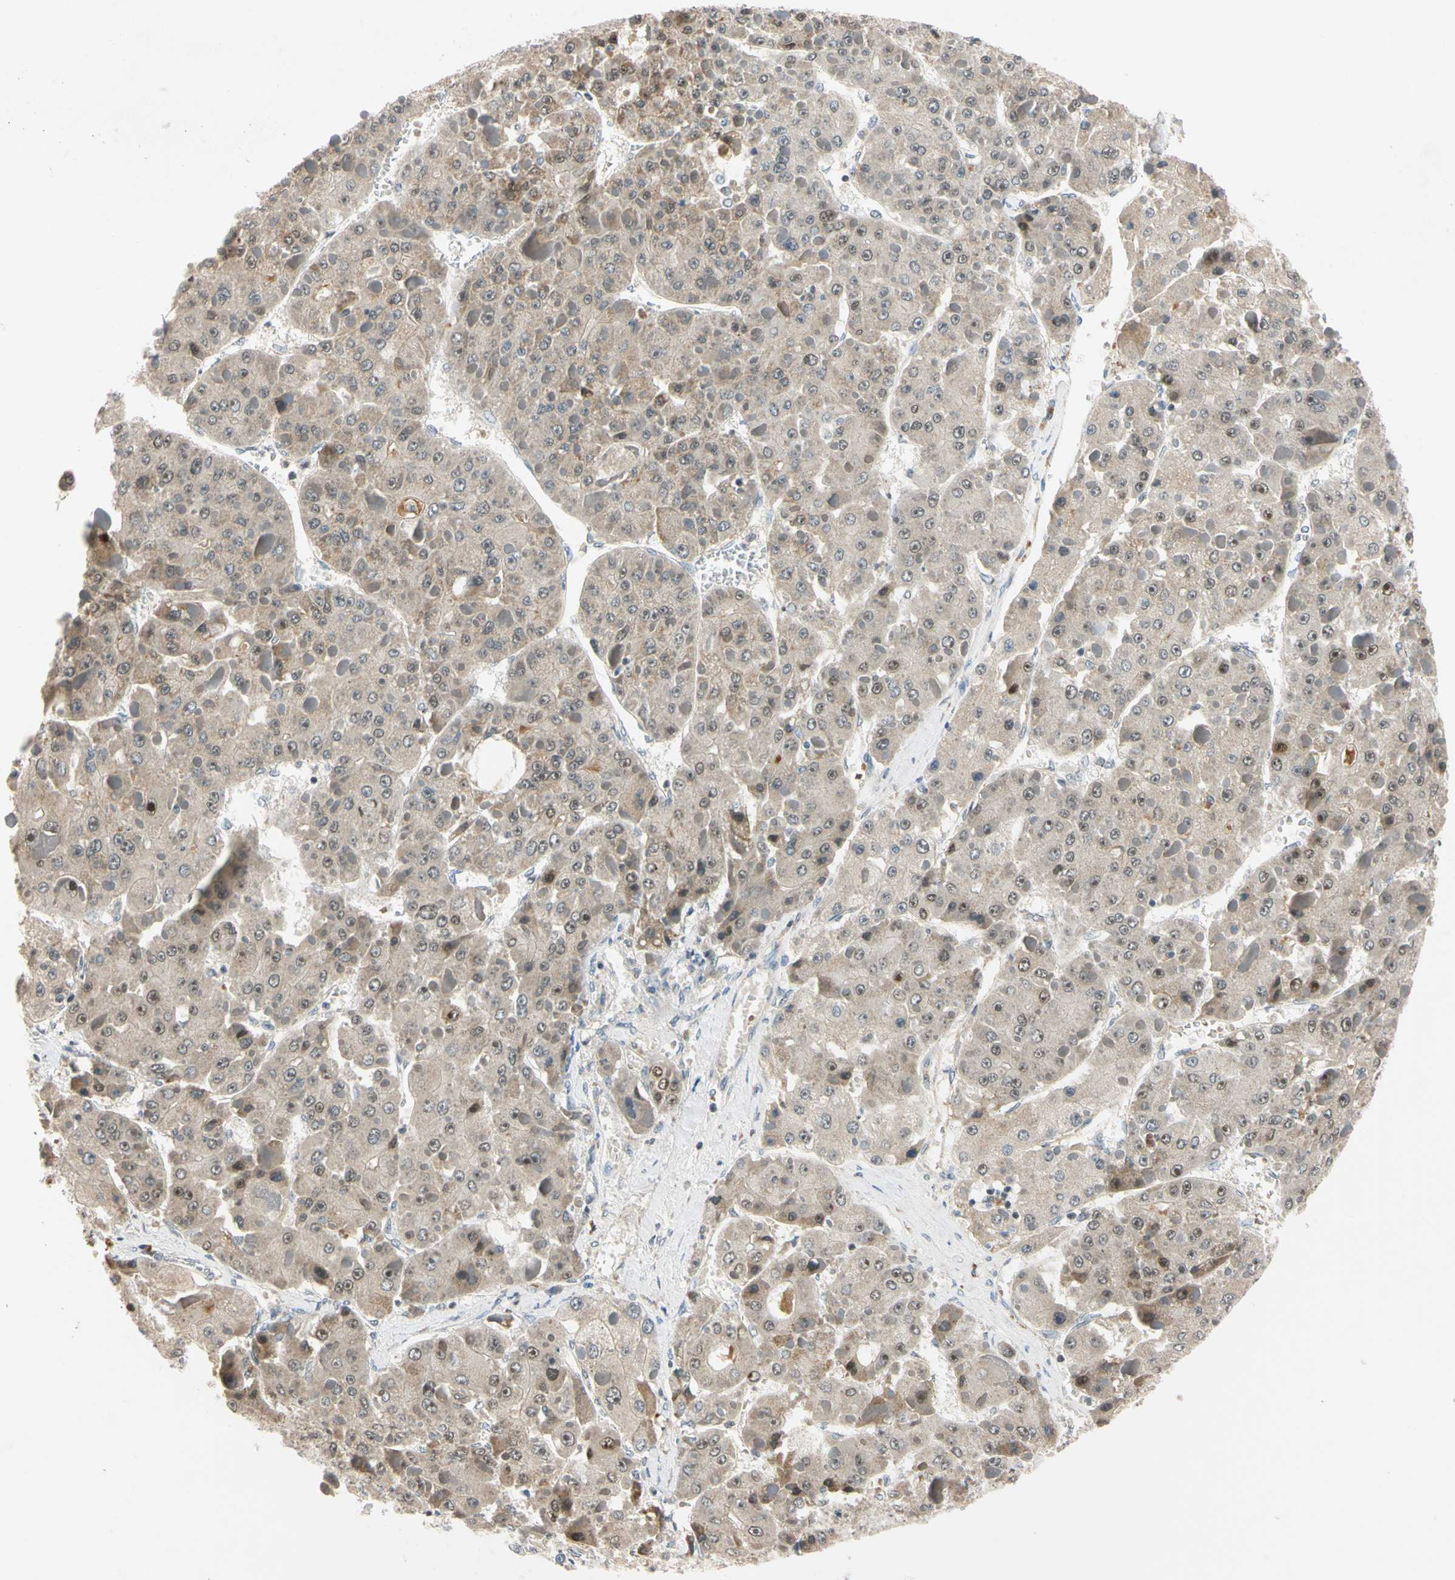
{"staining": {"intensity": "moderate", "quantity": "<25%", "location": "nuclear"}, "tissue": "liver cancer", "cell_type": "Tumor cells", "image_type": "cancer", "snomed": [{"axis": "morphology", "description": "Carcinoma, Hepatocellular, NOS"}, {"axis": "topography", "description": "Liver"}], "caption": "Protein staining by immunohistochemistry (IHC) displays moderate nuclear positivity in about <25% of tumor cells in hepatocellular carcinoma (liver). The staining is performed using DAB brown chromogen to label protein expression. The nuclei are counter-stained blue using hematoxylin.", "gene": "RIOX2", "patient": {"sex": "female", "age": 73}}